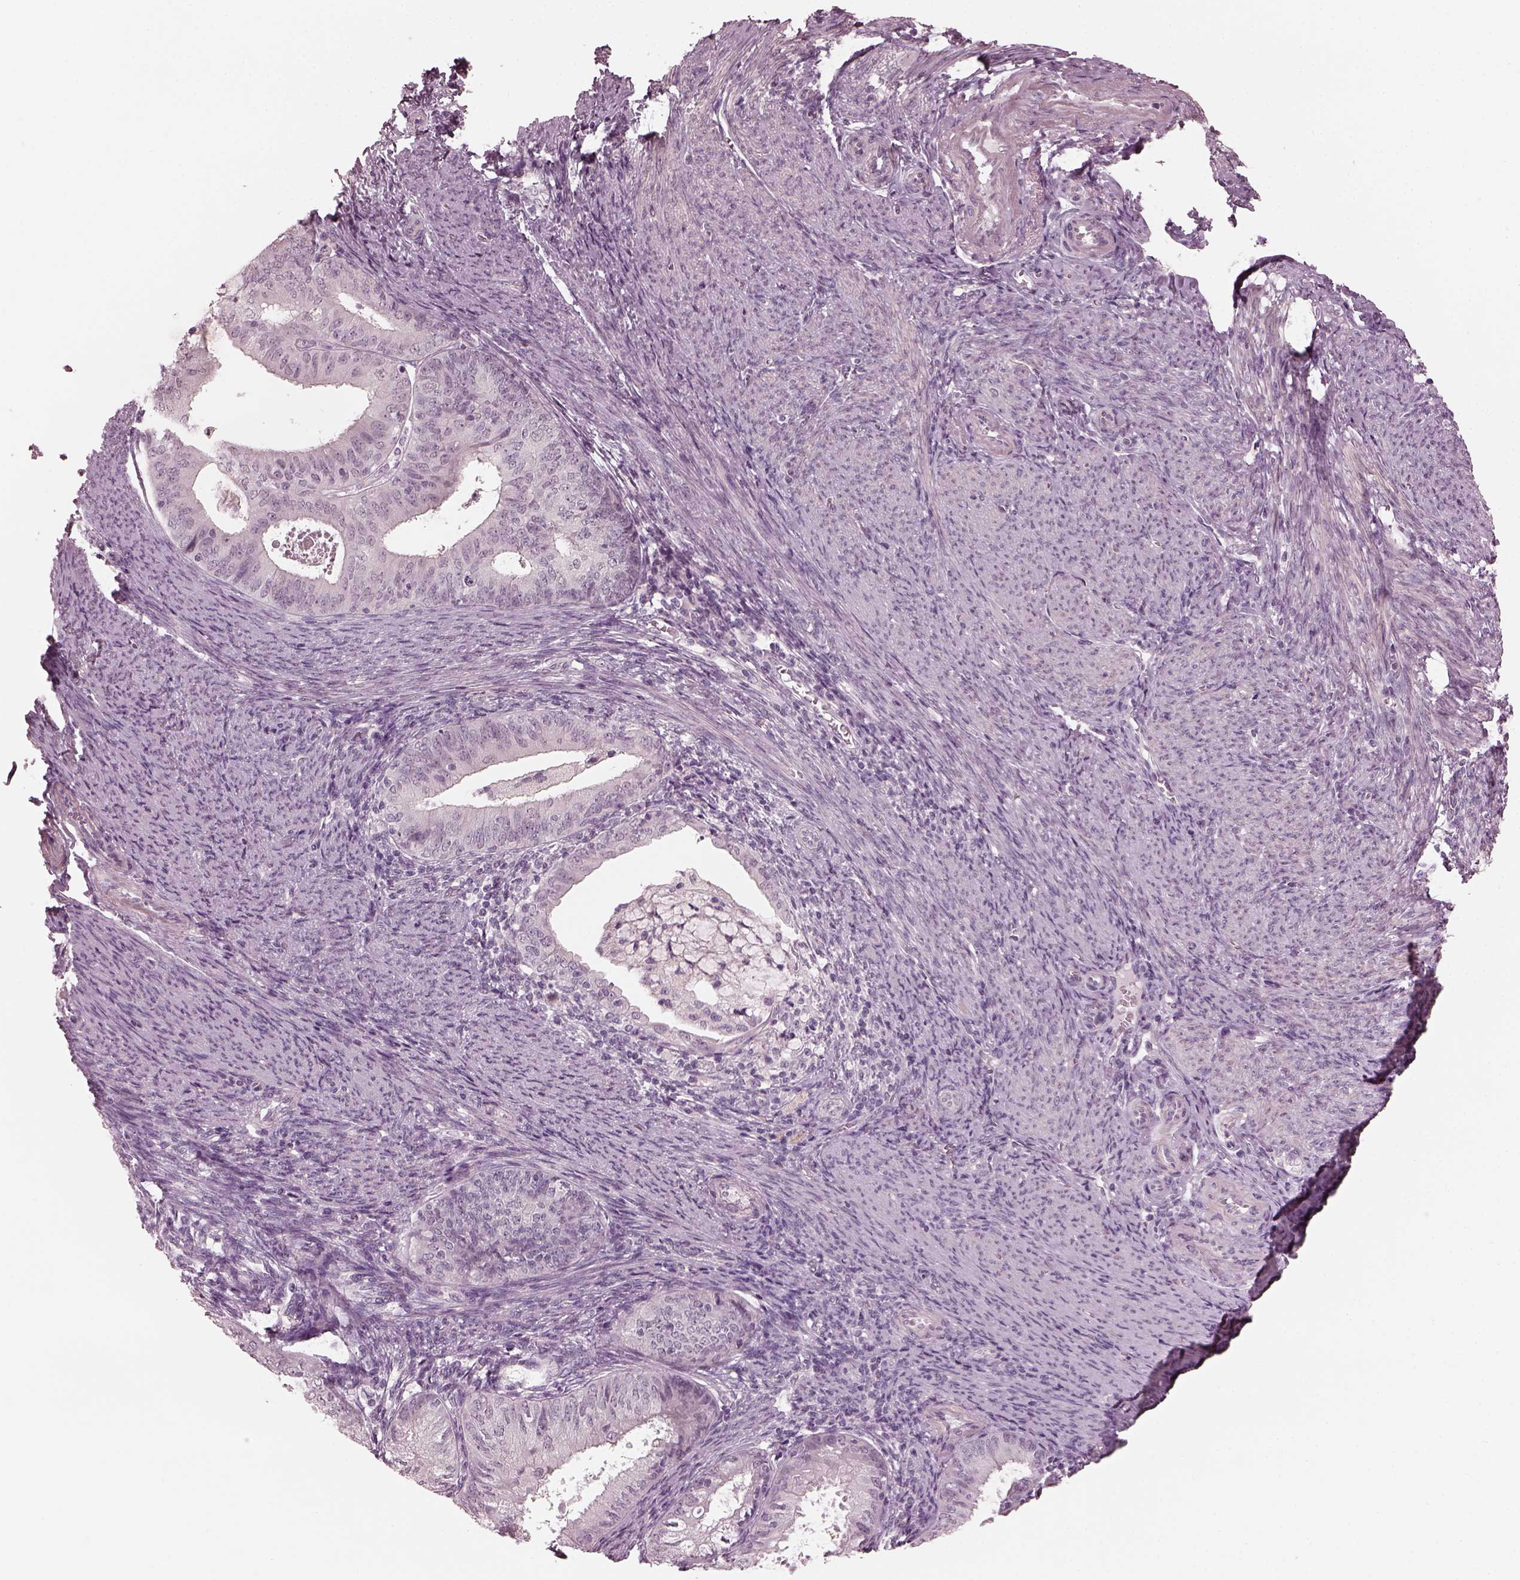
{"staining": {"intensity": "negative", "quantity": "none", "location": "none"}, "tissue": "endometrial cancer", "cell_type": "Tumor cells", "image_type": "cancer", "snomed": [{"axis": "morphology", "description": "Adenocarcinoma, NOS"}, {"axis": "topography", "description": "Endometrium"}], "caption": "Histopathology image shows no protein positivity in tumor cells of endometrial adenocarcinoma tissue.", "gene": "OPTC", "patient": {"sex": "female", "age": 57}}